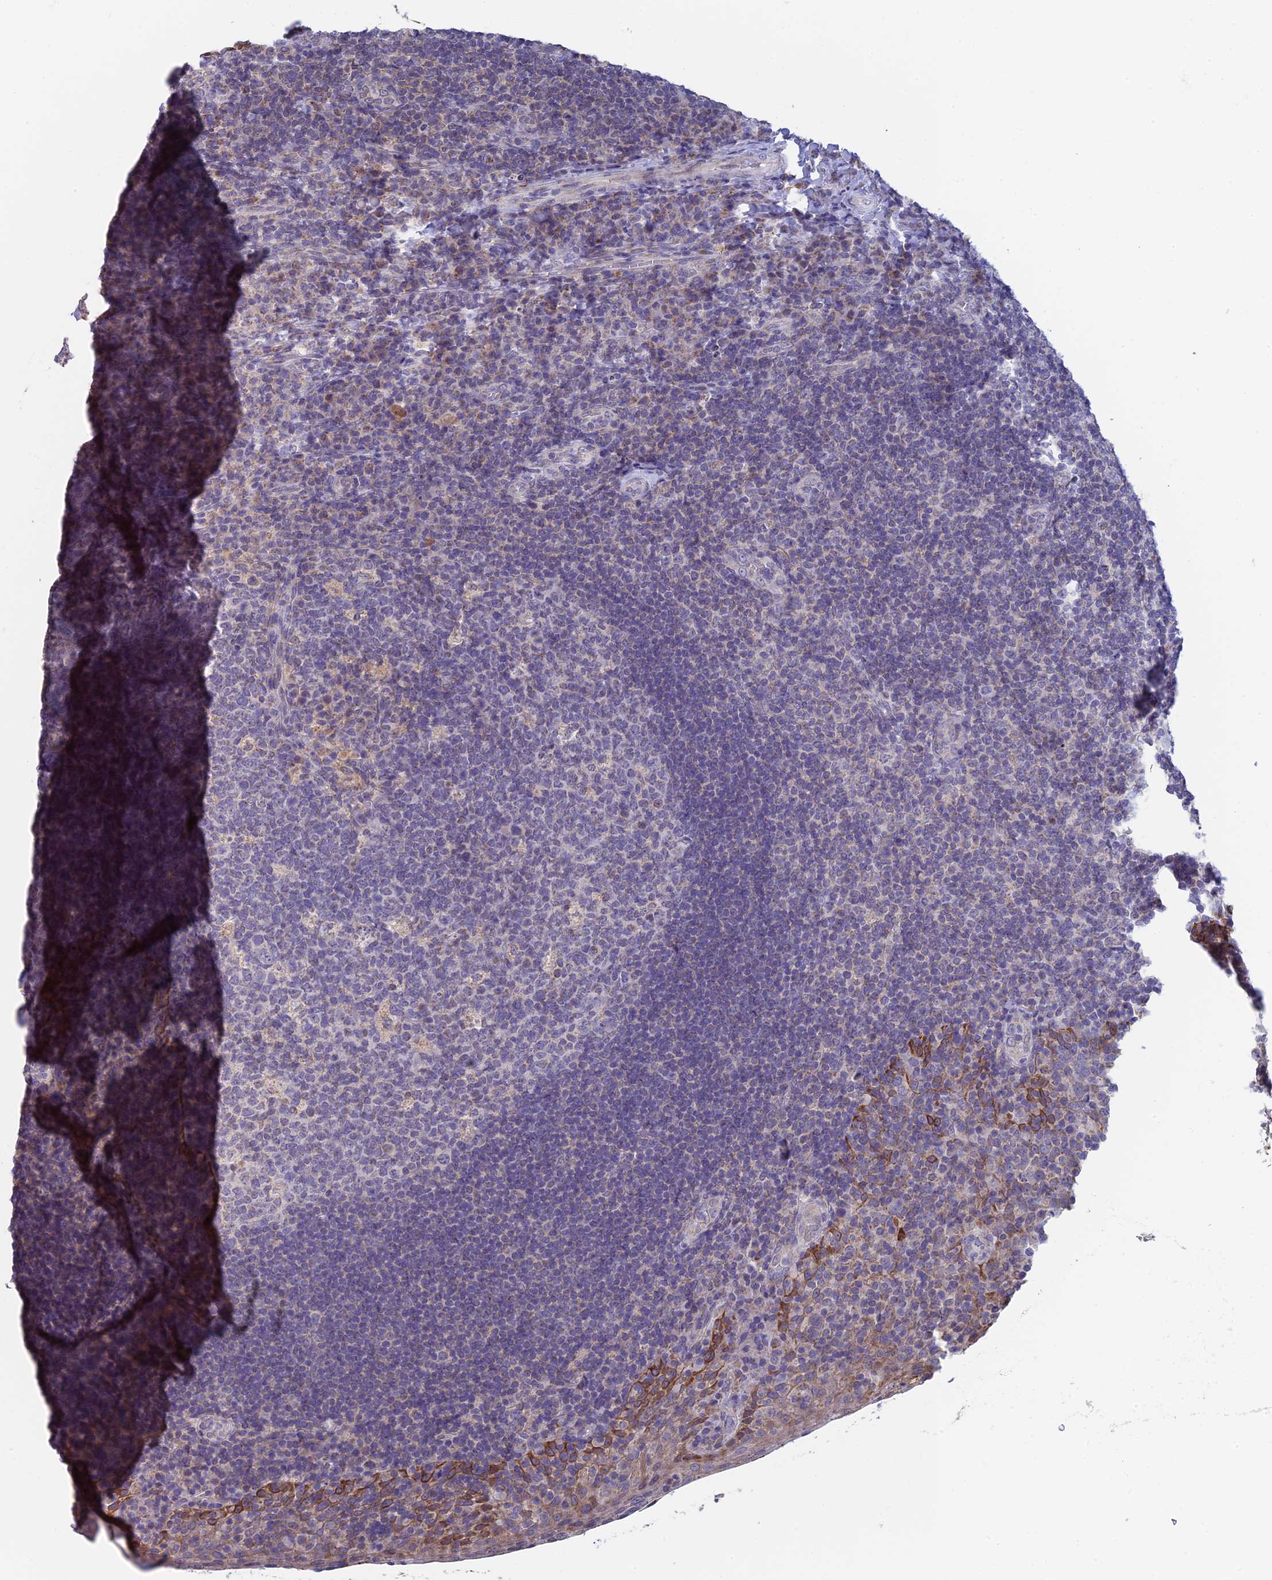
{"staining": {"intensity": "negative", "quantity": "none", "location": "none"}, "tissue": "tonsil", "cell_type": "Germinal center cells", "image_type": "normal", "snomed": [{"axis": "morphology", "description": "Normal tissue, NOS"}, {"axis": "topography", "description": "Tonsil"}], "caption": "A high-resolution micrograph shows immunohistochemistry staining of benign tonsil, which exhibits no significant staining in germinal center cells.", "gene": "REXO5", "patient": {"sex": "male", "age": 17}}